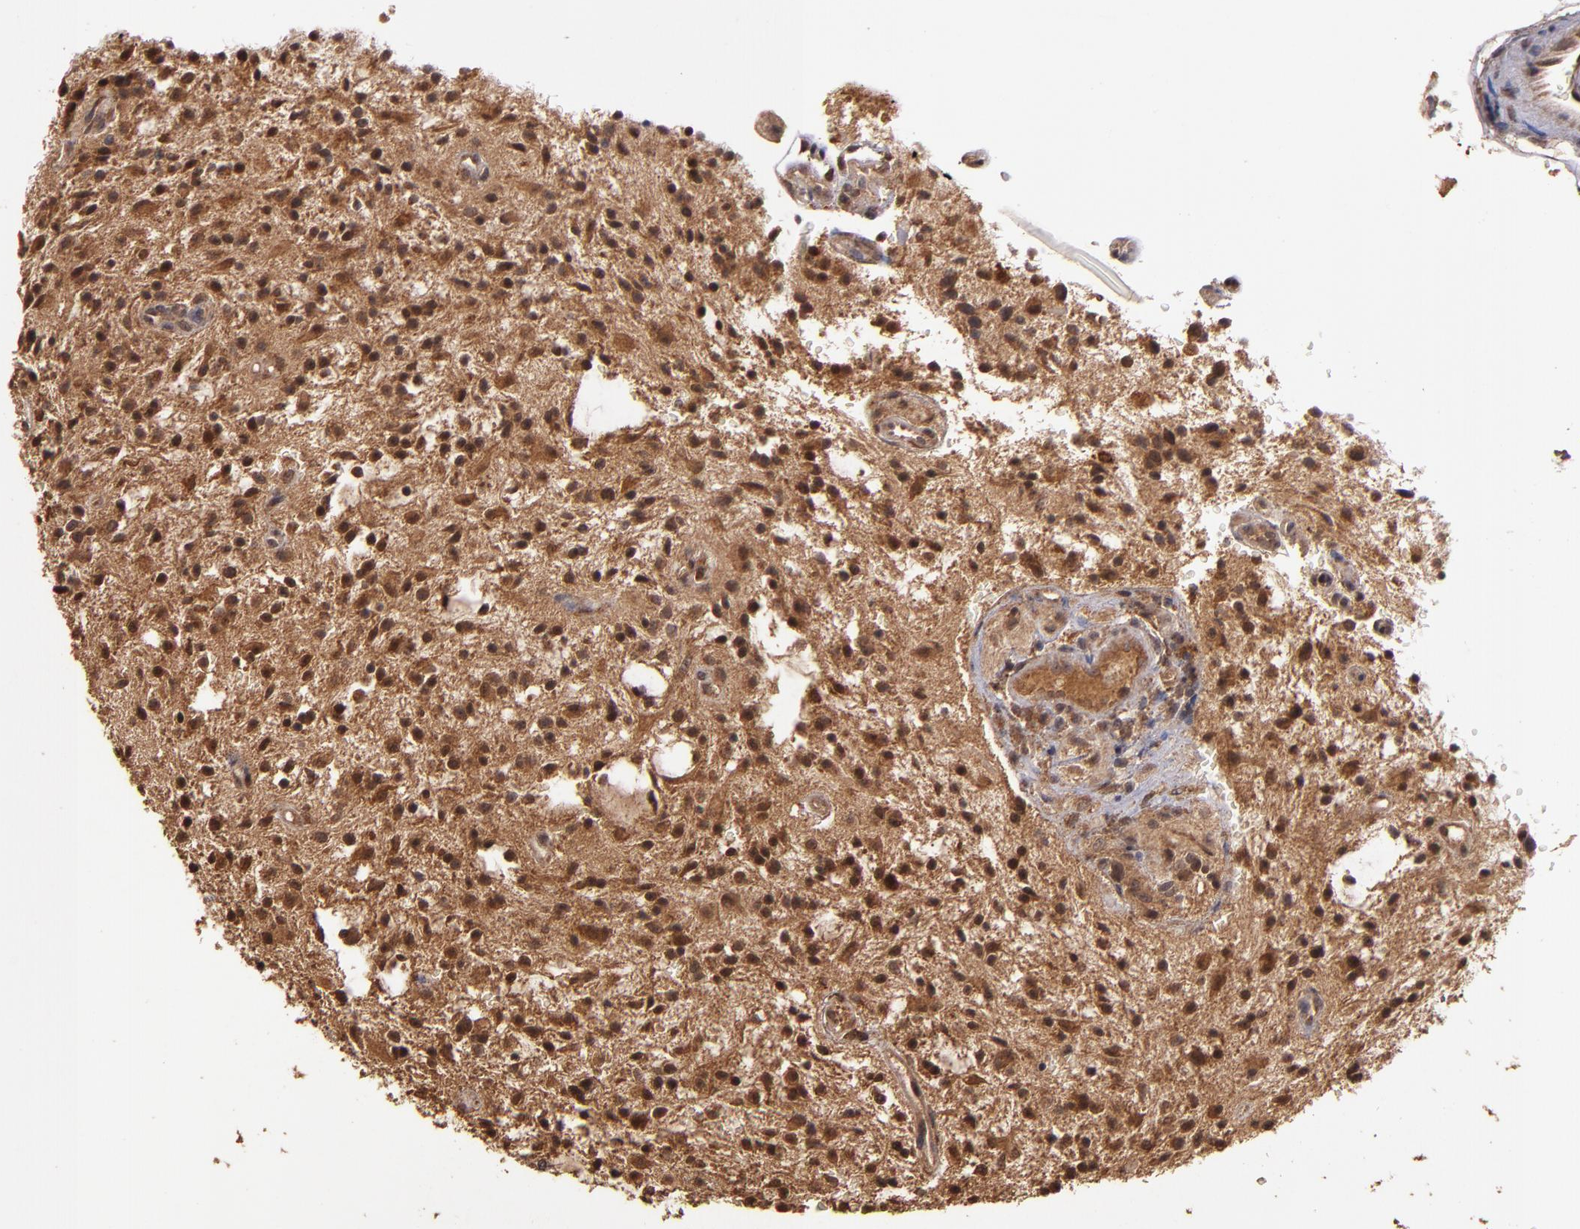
{"staining": {"intensity": "negative", "quantity": "none", "location": "none"}, "tissue": "glioma", "cell_type": "Tumor cells", "image_type": "cancer", "snomed": [{"axis": "morphology", "description": "Glioma, malignant, NOS"}, {"axis": "topography", "description": "Cerebellum"}], "caption": "Tumor cells are negative for brown protein staining in glioma.", "gene": "RIOK3", "patient": {"sex": "female", "age": 10}}